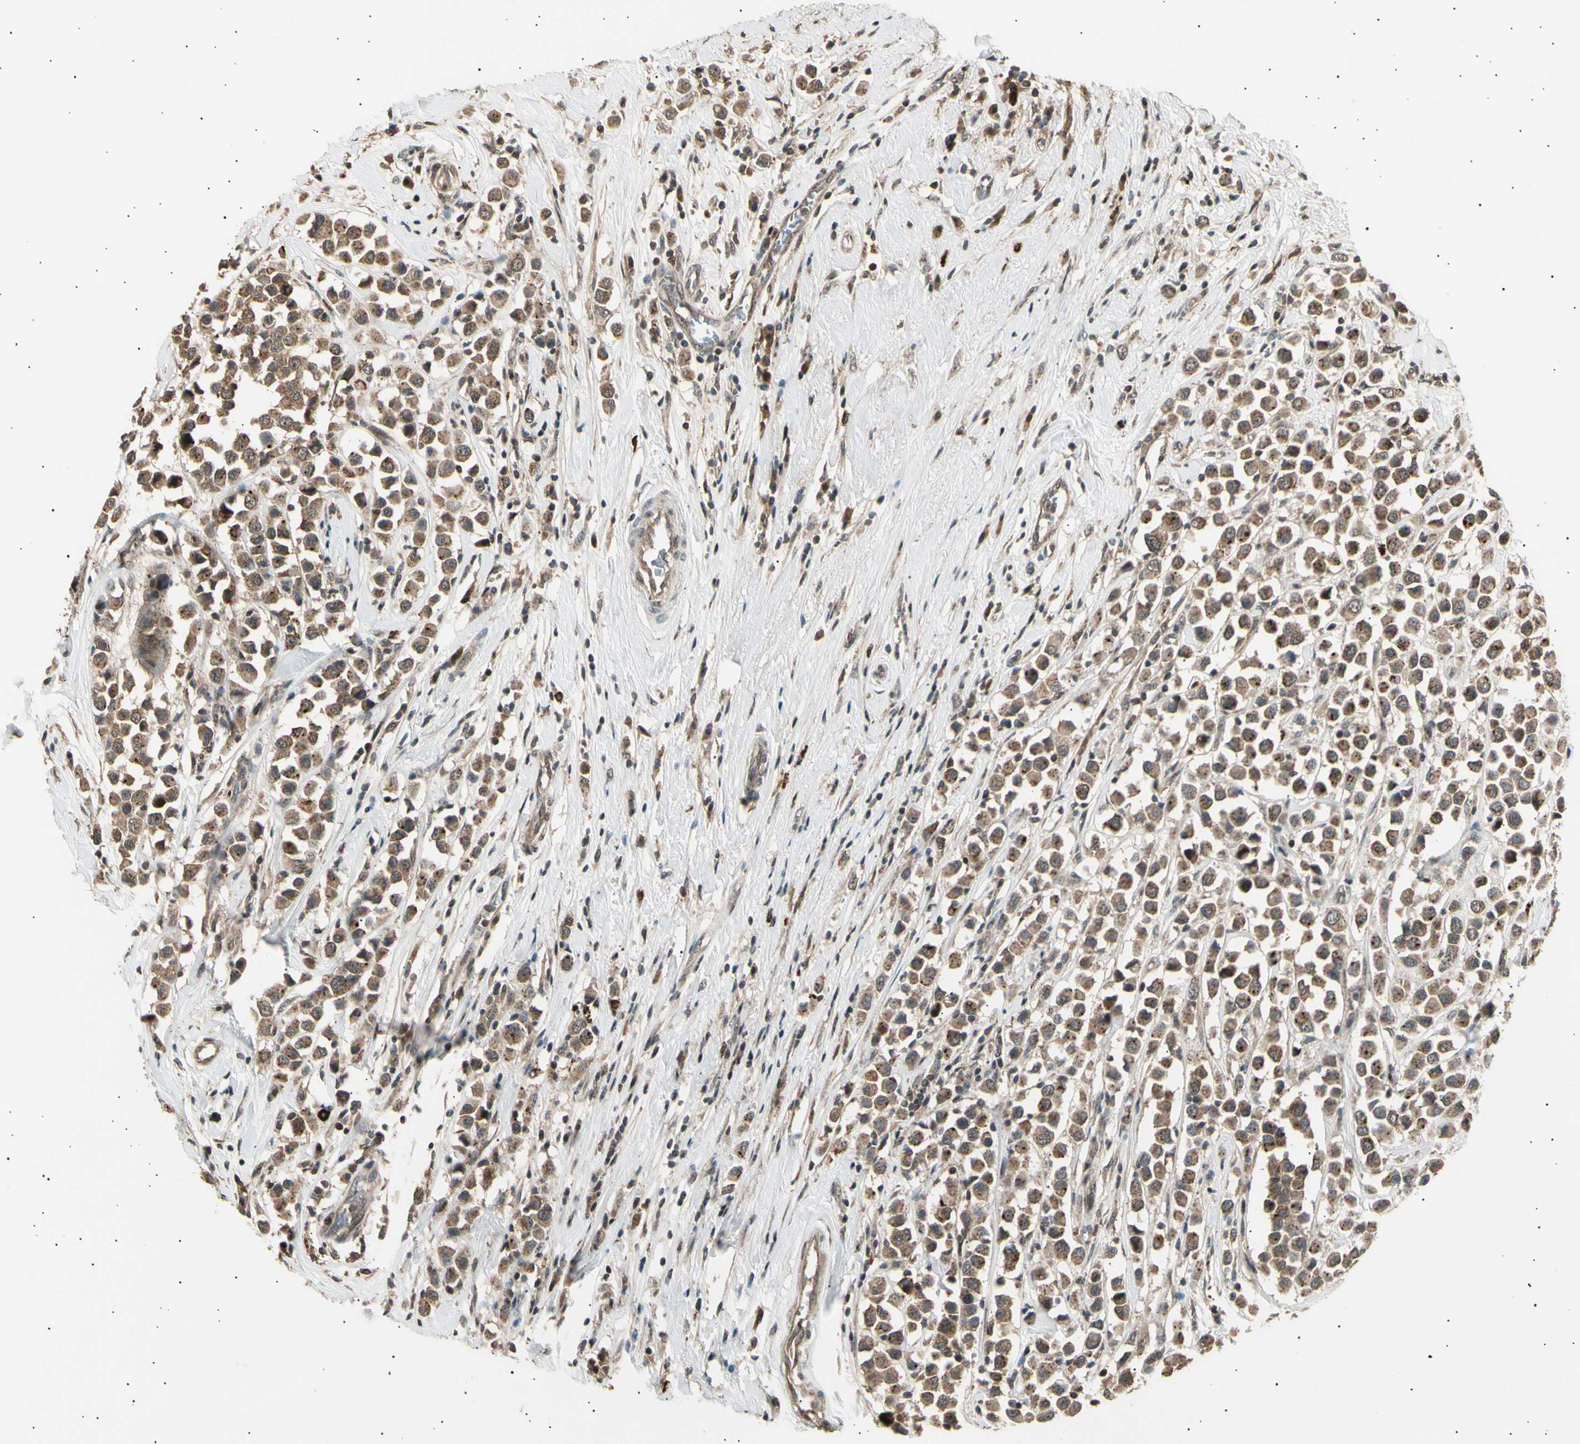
{"staining": {"intensity": "moderate", "quantity": ">75%", "location": "cytoplasmic/membranous"}, "tissue": "breast cancer", "cell_type": "Tumor cells", "image_type": "cancer", "snomed": [{"axis": "morphology", "description": "Duct carcinoma"}, {"axis": "topography", "description": "Breast"}], "caption": "Immunohistochemical staining of human breast intraductal carcinoma shows medium levels of moderate cytoplasmic/membranous protein expression in about >75% of tumor cells.", "gene": "NUAK2", "patient": {"sex": "female", "age": 61}}